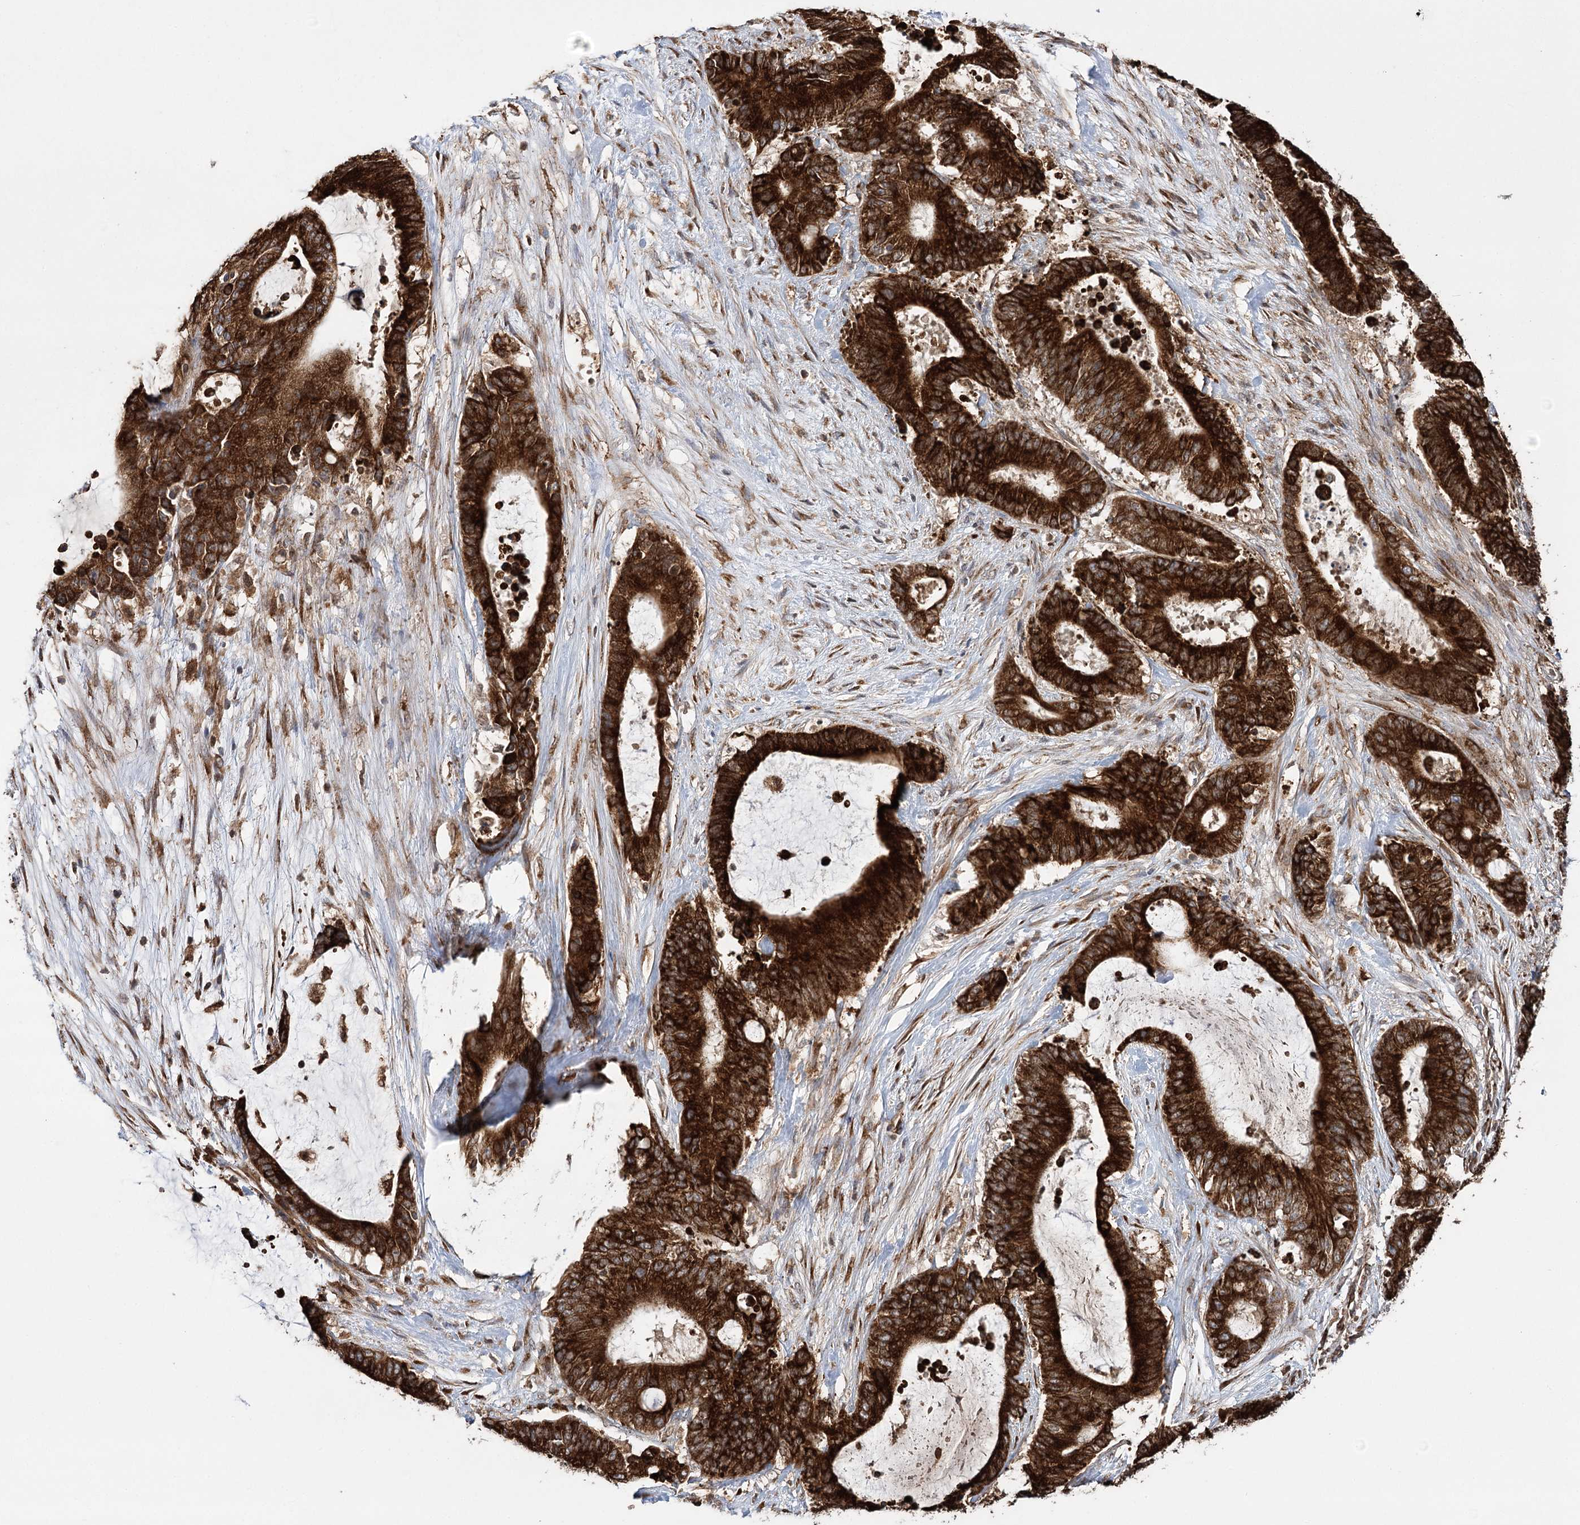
{"staining": {"intensity": "strong", "quantity": ">75%", "location": "cytoplasmic/membranous"}, "tissue": "liver cancer", "cell_type": "Tumor cells", "image_type": "cancer", "snomed": [{"axis": "morphology", "description": "Normal tissue, NOS"}, {"axis": "morphology", "description": "Cholangiocarcinoma"}, {"axis": "topography", "description": "Liver"}, {"axis": "topography", "description": "Peripheral nerve tissue"}], "caption": "Liver cholangiocarcinoma stained with a brown dye demonstrates strong cytoplasmic/membranous positive positivity in about >75% of tumor cells.", "gene": "DNAJB14", "patient": {"sex": "female", "age": 73}}